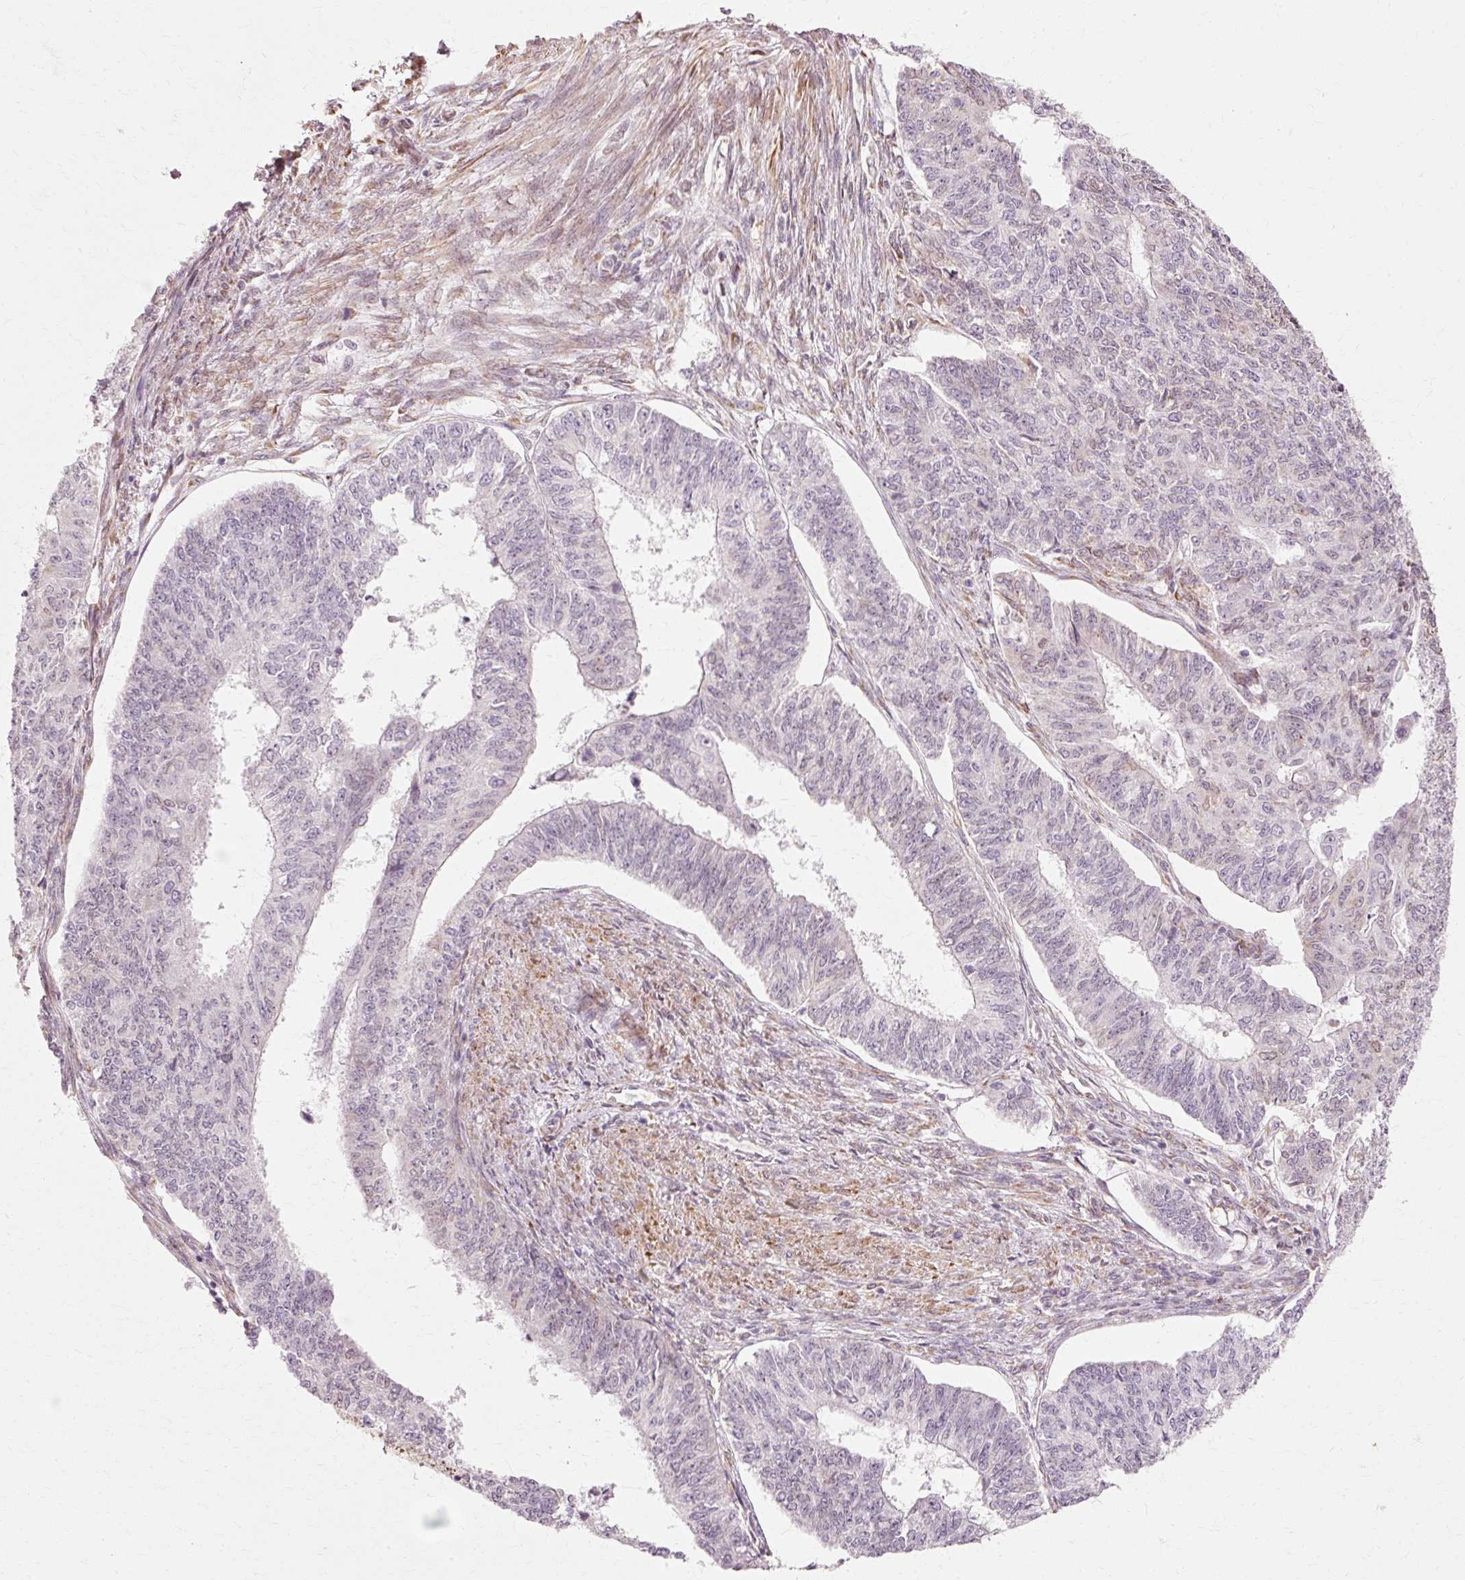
{"staining": {"intensity": "negative", "quantity": "none", "location": "none"}, "tissue": "endometrial cancer", "cell_type": "Tumor cells", "image_type": "cancer", "snomed": [{"axis": "morphology", "description": "Adenocarcinoma, NOS"}, {"axis": "topography", "description": "Endometrium"}], "caption": "This micrograph is of endometrial cancer stained with IHC to label a protein in brown with the nuclei are counter-stained blue. There is no staining in tumor cells.", "gene": "RGPD5", "patient": {"sex": "female", "age": 32}}